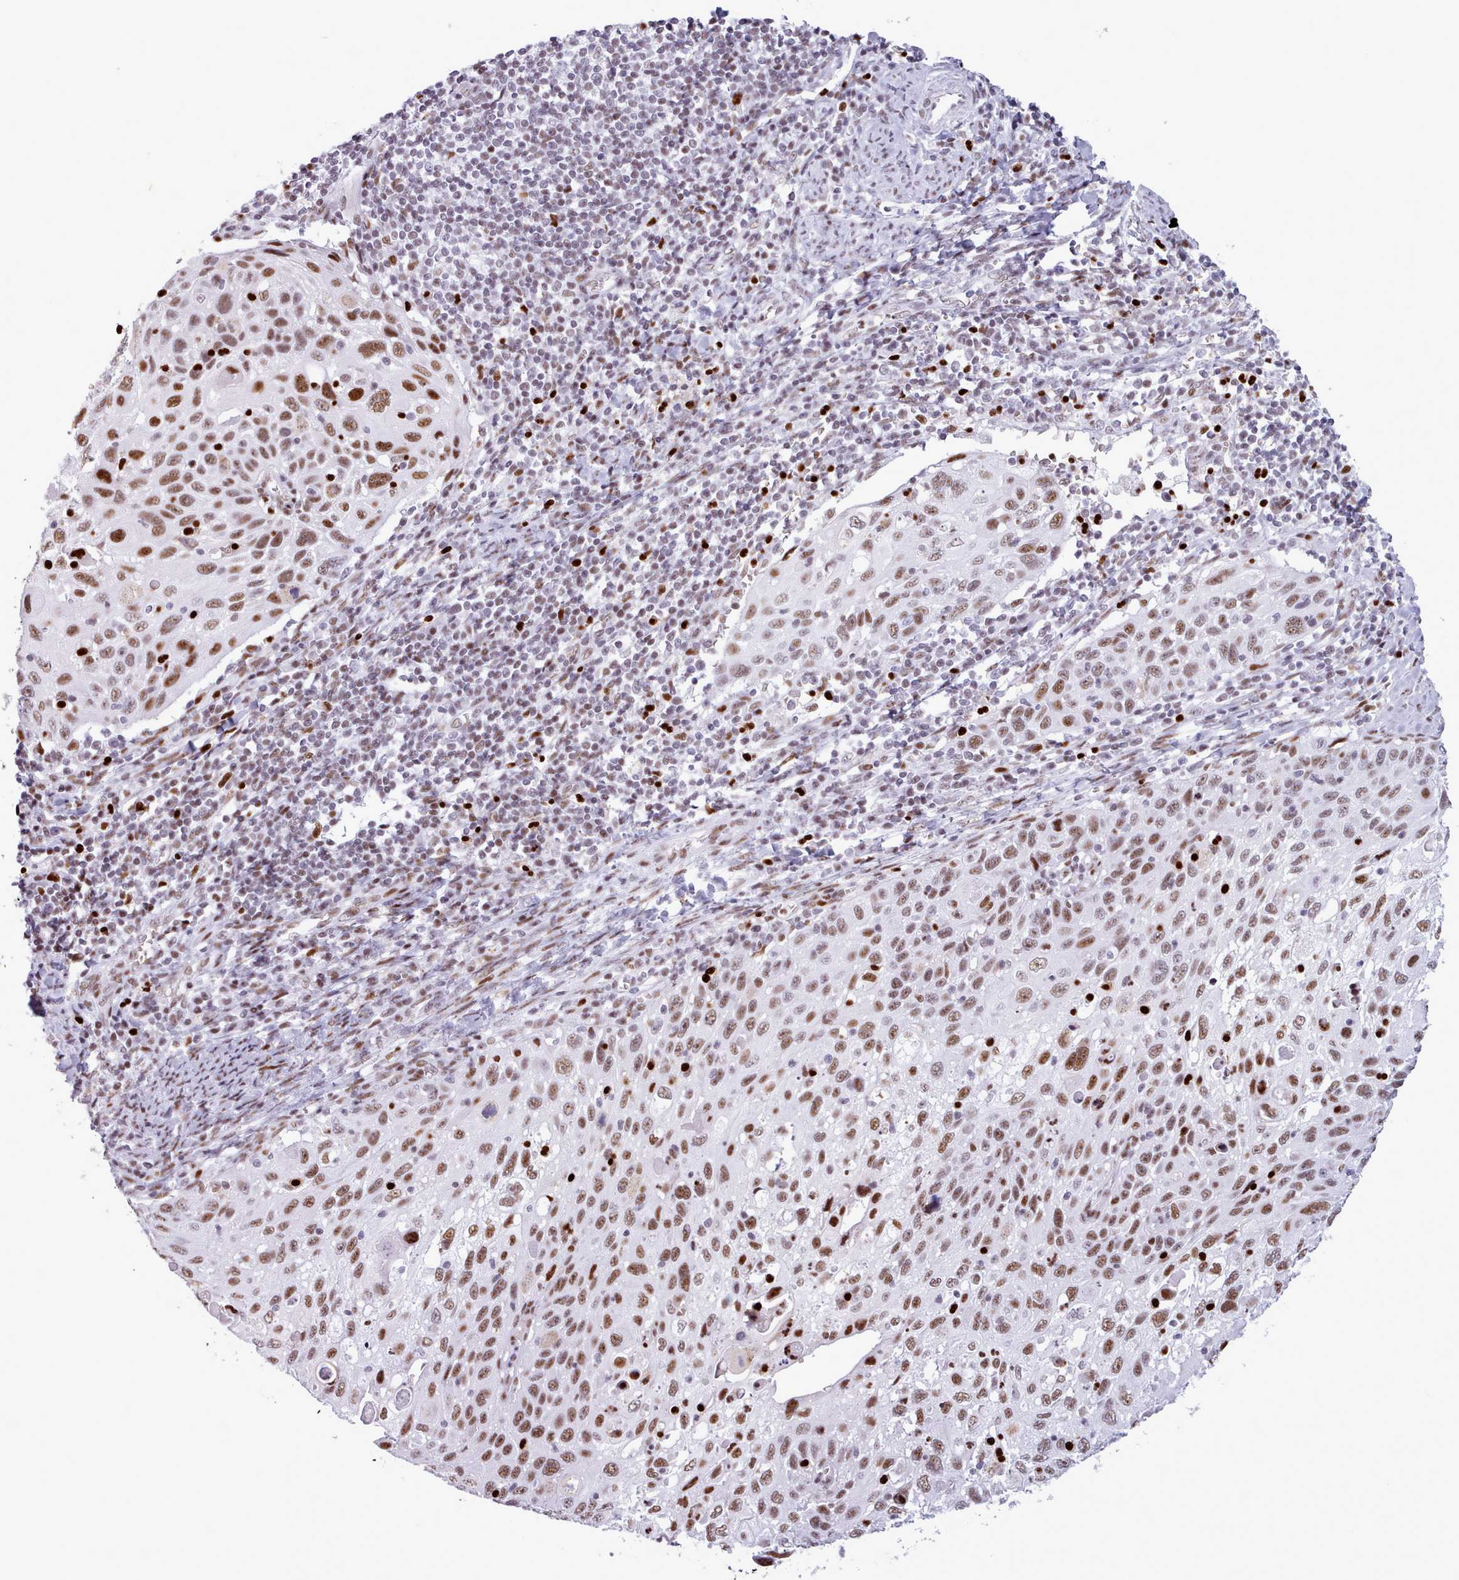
{"staining": {"intensity": "moderate", "quantity": ">75%", "location": "nuclear"}, "tissue": "cervical cancer", "cell_type": "Tumor cells", "image_type": "cancer", "snomed": [{"axis": "morphology", "description": "Squamous cell carcinoma, NOS"}, {"axis": "topography", "description": "Cervix"}], "caption": "High-power microscopy captured an immunohistochemistry (IHC) photomicrograph of cervical squamous cell carcinoma, revealing moderate nuclear expression in approximately >75% of tumor cells.", "gene": "SRSF4", "patient": {"sex": "female", "age": 70}}